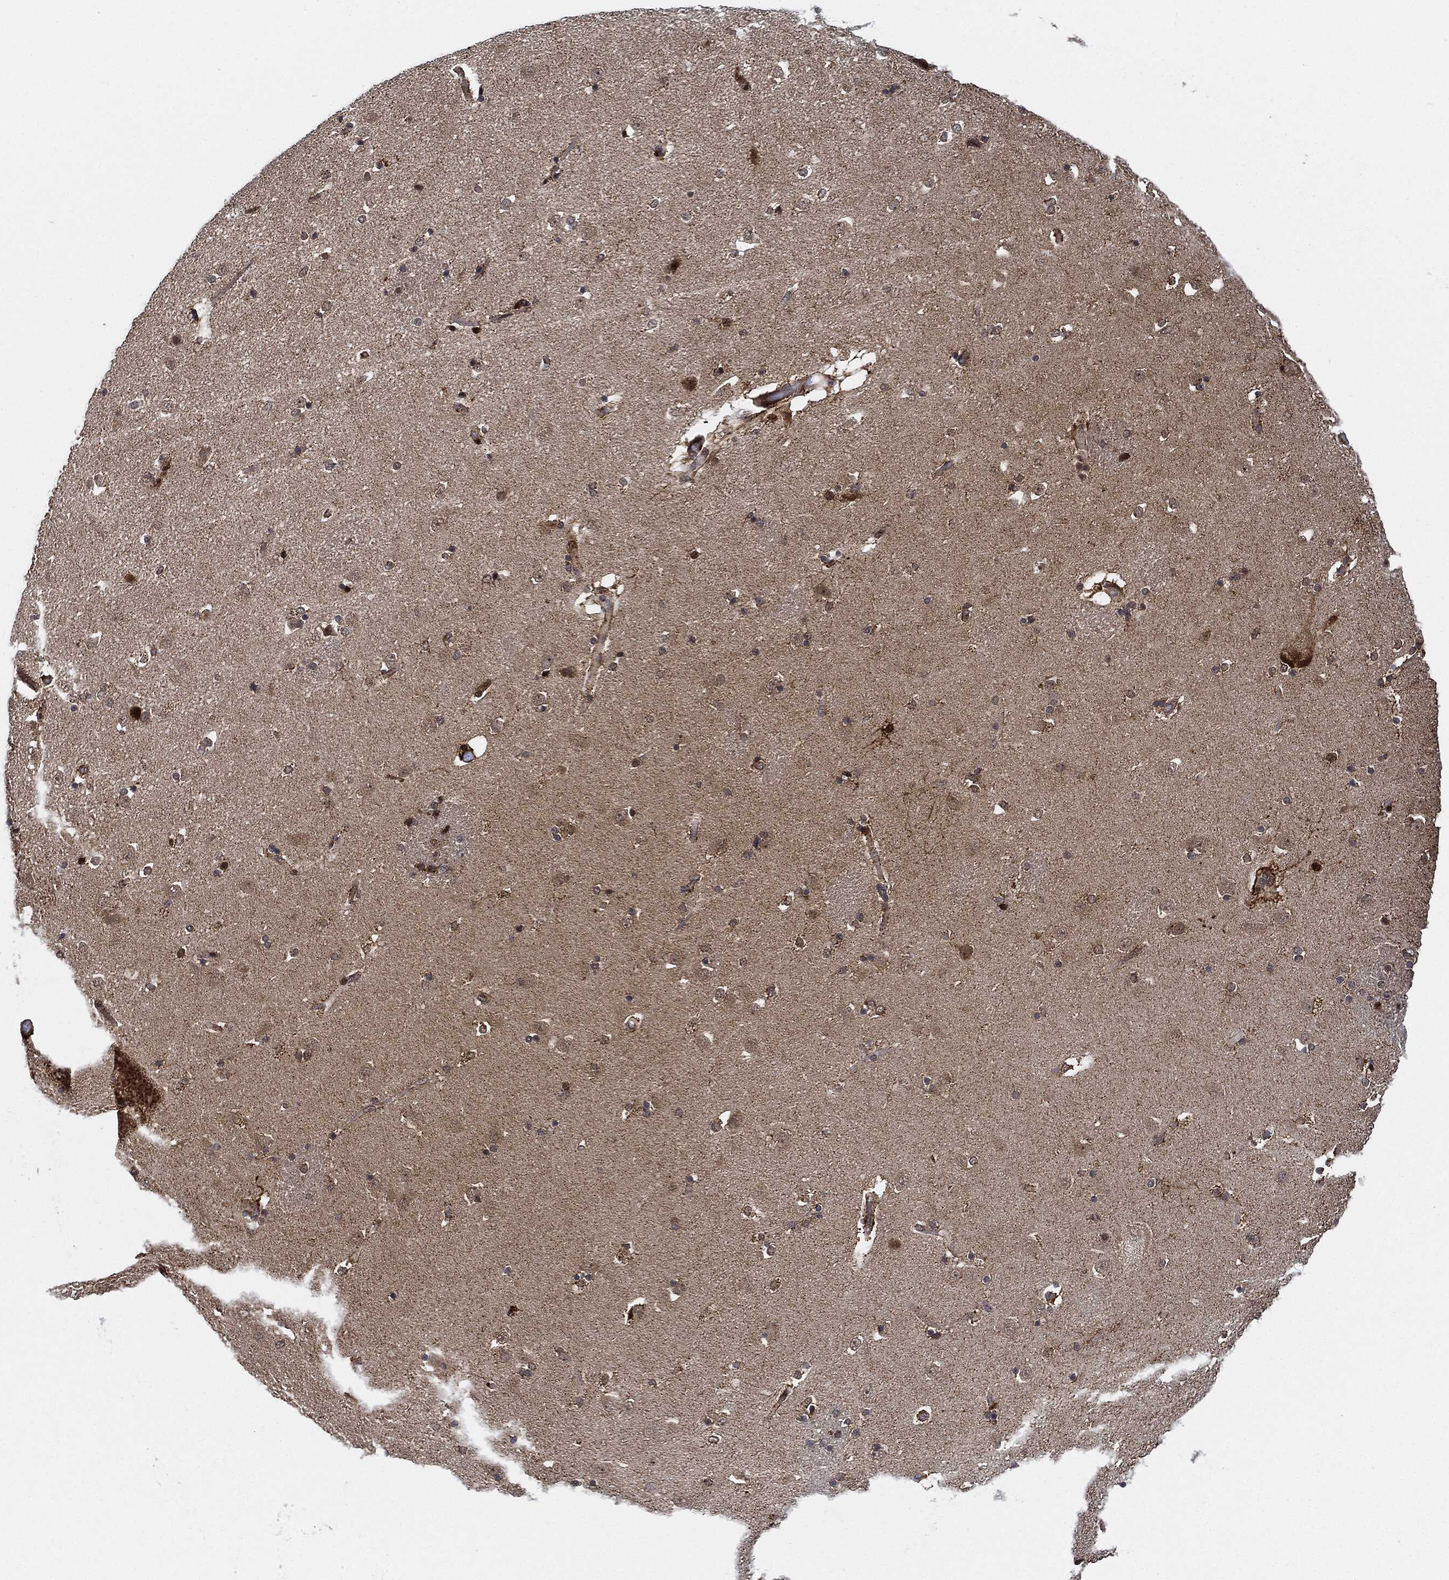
{"staining": {"intensity": "strong", "quantity": "<25%", "location": "cytoplasmic/membranous"}, "tissue": "caudate", "cell_type": "Glial cells", "image_type": "normal", "snomed": [{"axis": "morphology", "description": "Normal tissue, NOS"}, {"axis": "topography", "description": "Lateral ventricle wall"}], "caption": "Approximately <25% of glial cells in unremarkable caudate exhibit strong cytoplasmic/membranous protein staining as visualized by brown immunohistochemical staining.", "gene": "RNASEL", "patient": {"sex": "male", "age": 51}}